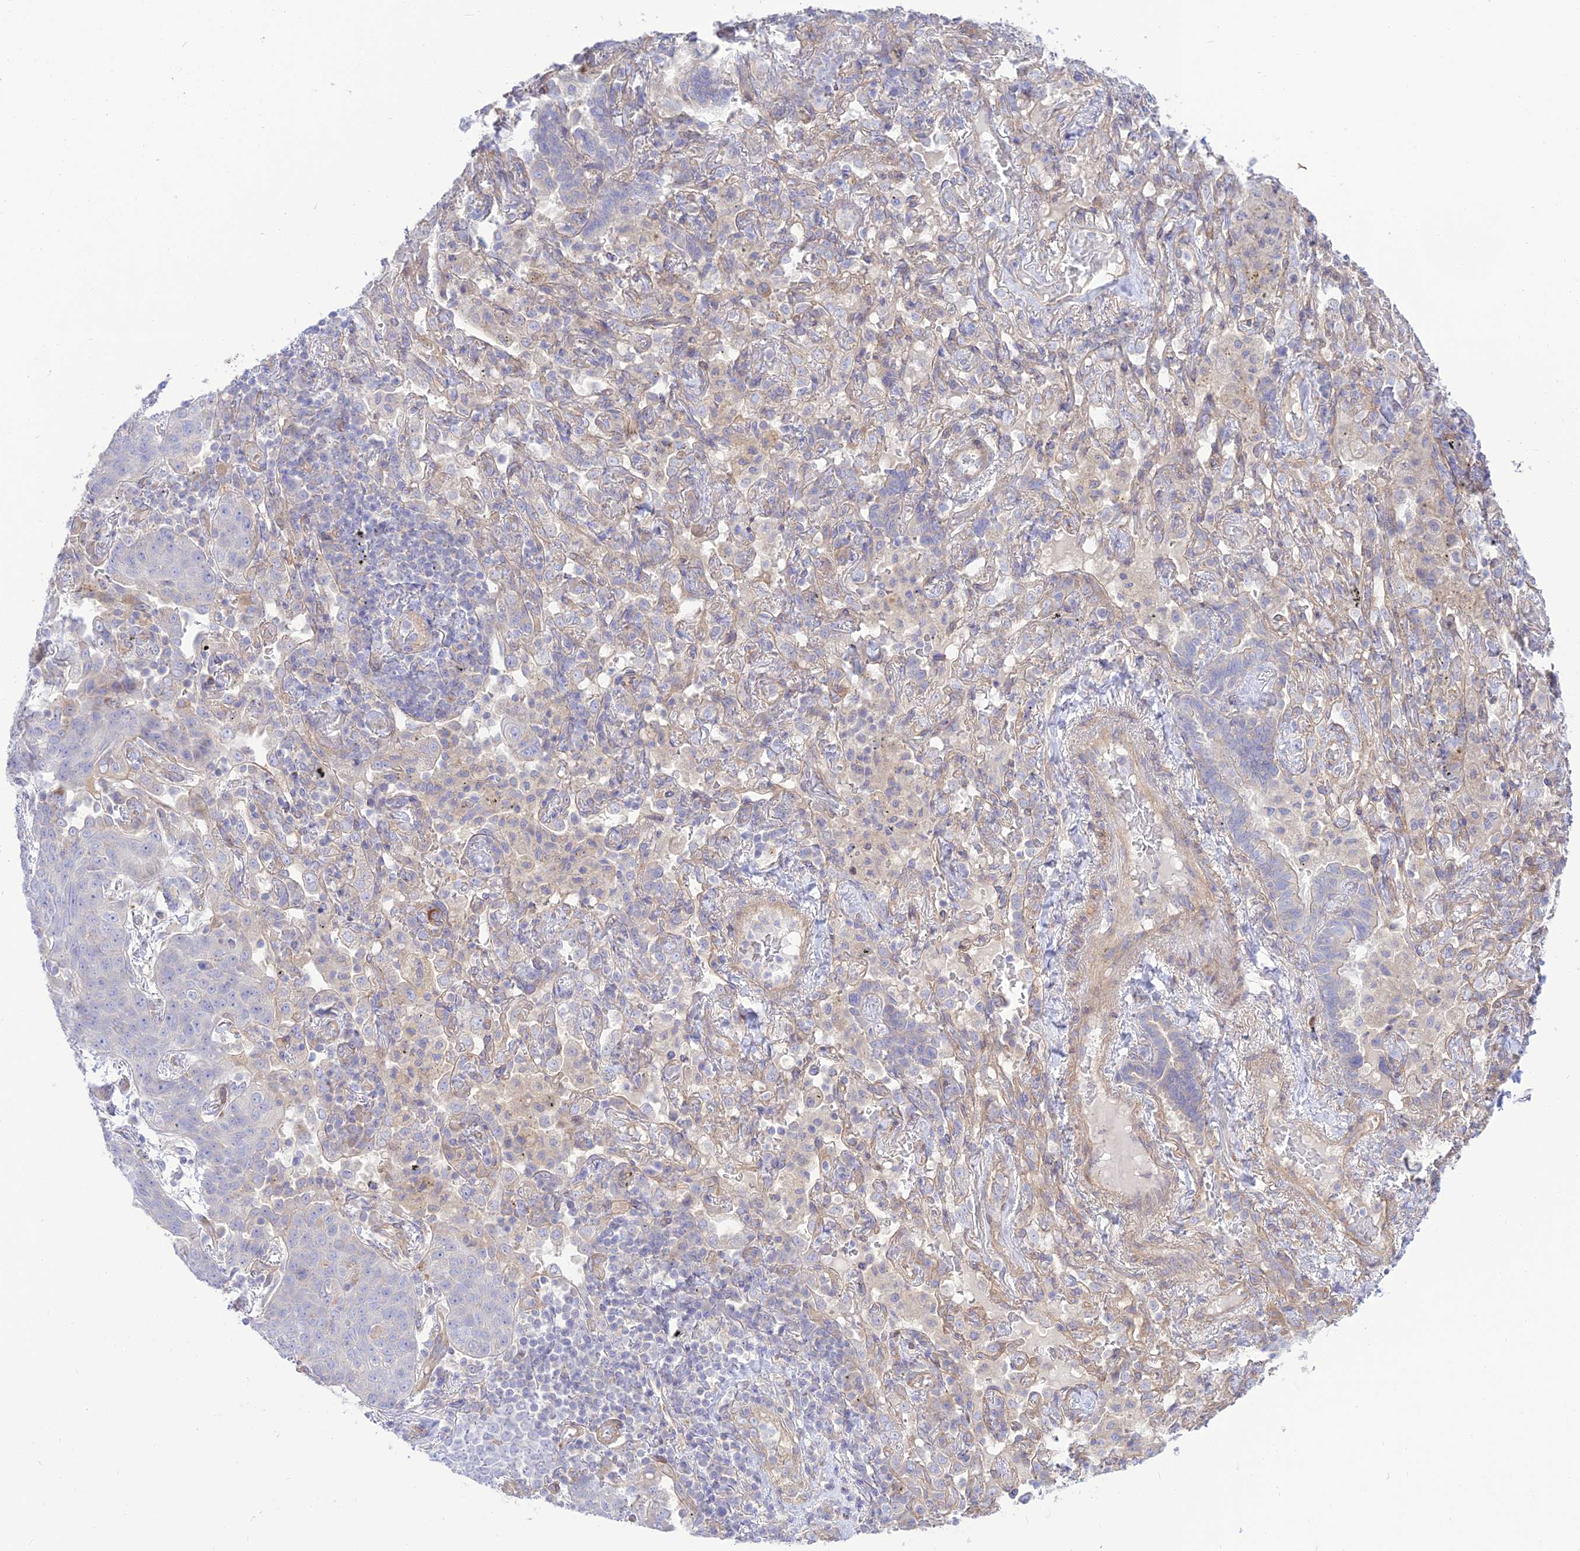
{"staining": {"intensity": "negative", "quantity": "none", "location": "none"}, "tissue": "lung cancer", "cell_type": "Tumor cells", "image_type": "cancer", "snomed": [{"axis": "morphology", "description": "Squamous cell carcinoma, NOS"}, {"axis": "topography", "description": "Lung"}], "caption": "Tumor cells are negative for protein expression in human squamous cell carcinoma (lung).", "gene": "KCNAB1", "patient": {"sex": "female", "age": 70}}